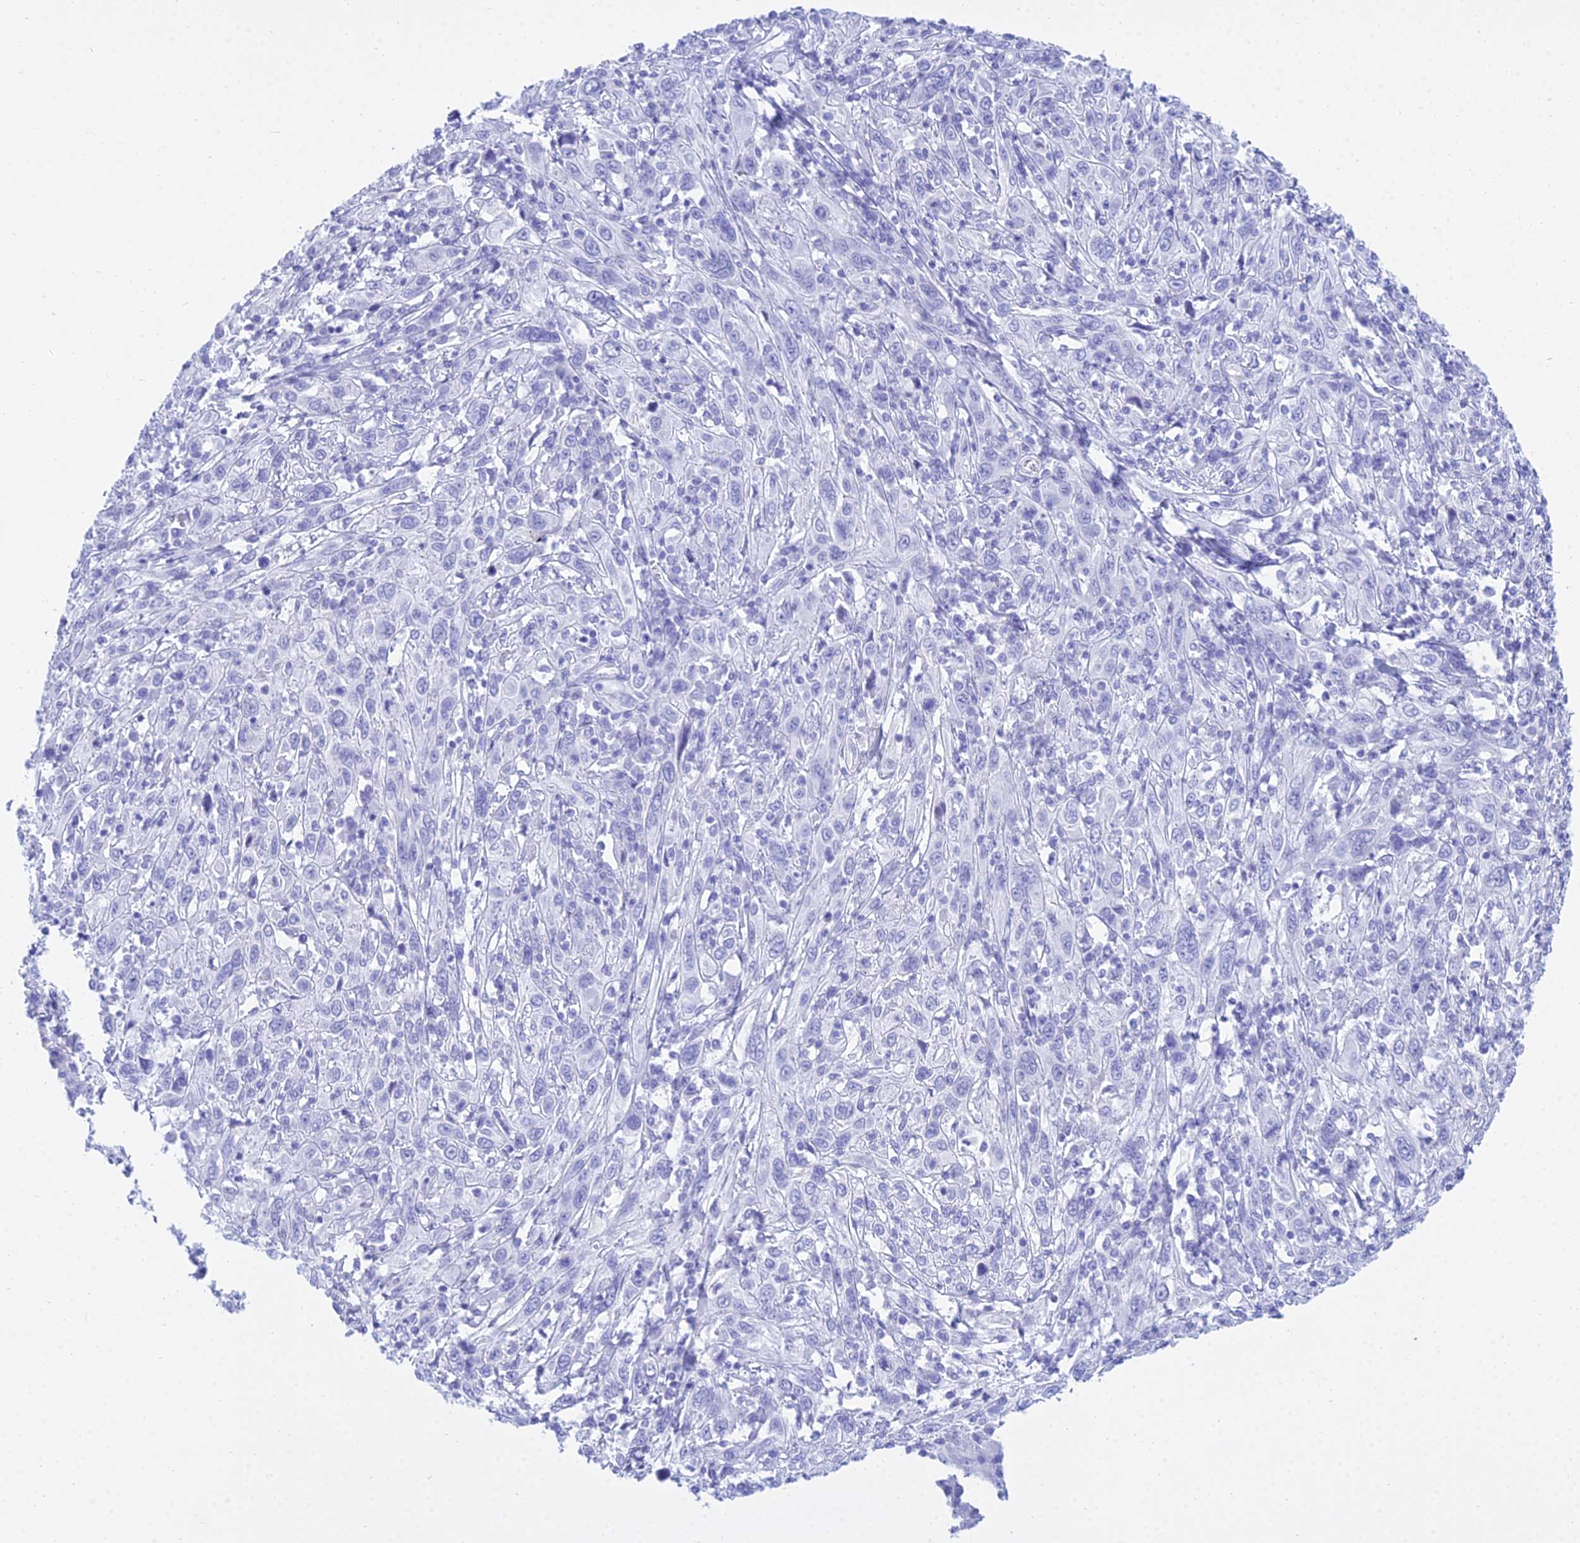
{"staining": {"intensity": "negative", "quantity": "none", "location": "none"}, "tissue": "cervical cancer", "cell_type": "Tumor cells", "image_type": "cancer", "snomed": [{"axis": "morphology", "description": "Squamous cell carcinoma, NOS"}, {"axis": "topography", "description": "Cervix"}], "caption": "Tumor cells are negative for brown protein staining in squamous cell carcinoma (cervical).", "gene": "PATE4", "patient": {"sex": "female", "age": 46}}